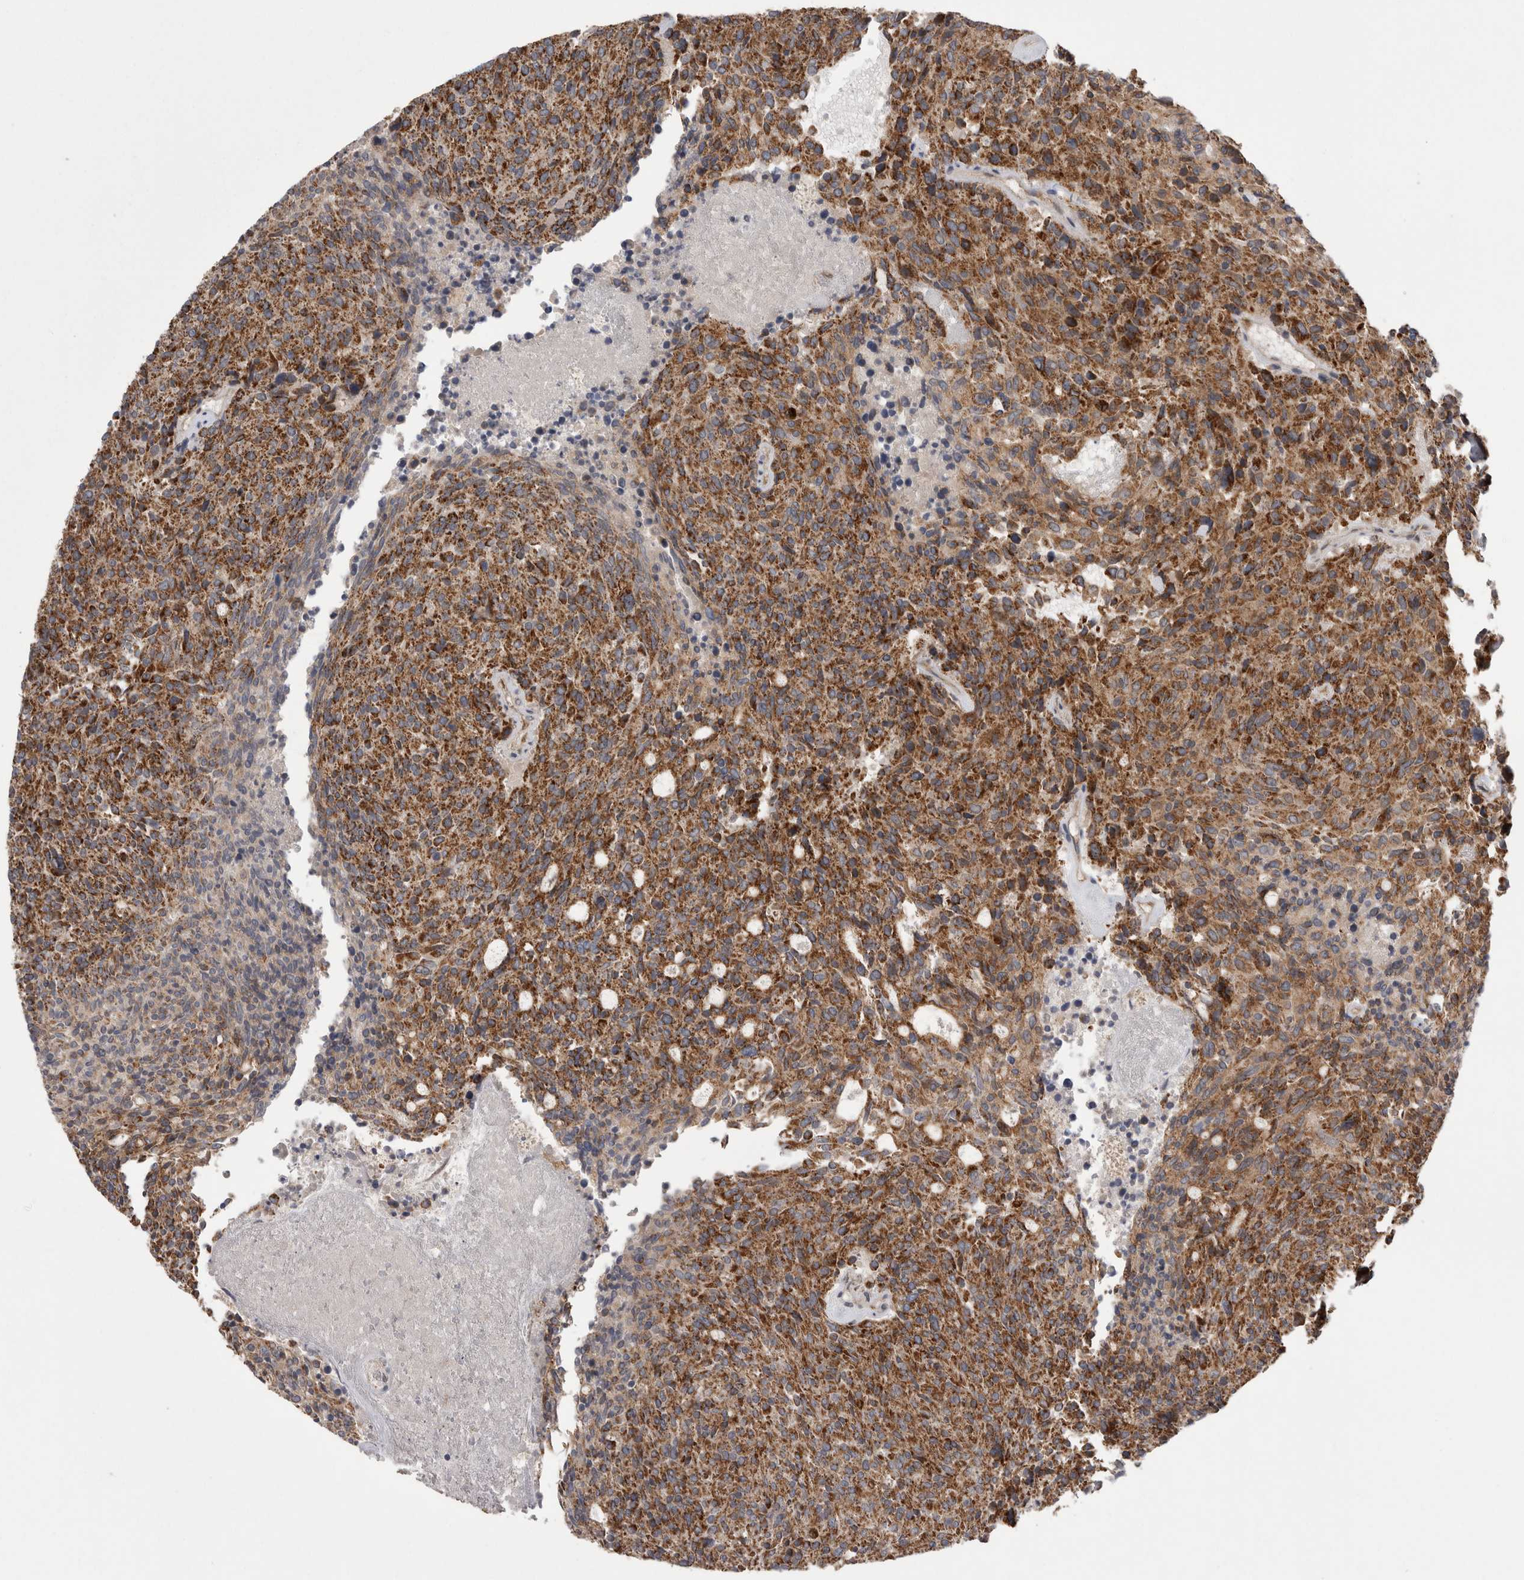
{"staining": {"intensity": "strong", "quantity": ">75%", "location": "cytoplasmic/membranous"}, "tissue": "carcinoid", "cell_type": "Tumor cells", "image_type": "cancer", "snomed": [{"axis": "morphology", "description": "Carcinoid, malignant, NOS"}, {"axis": "topography", "description": "Pancreas"}], "caption": "IHC of human carcinoid exhibits high levels of strong cytoplasmic/membranous staining in about >75% of tumor cells.", "gene": "DARS2", "patient": {"sex": "female", "age": 54}}